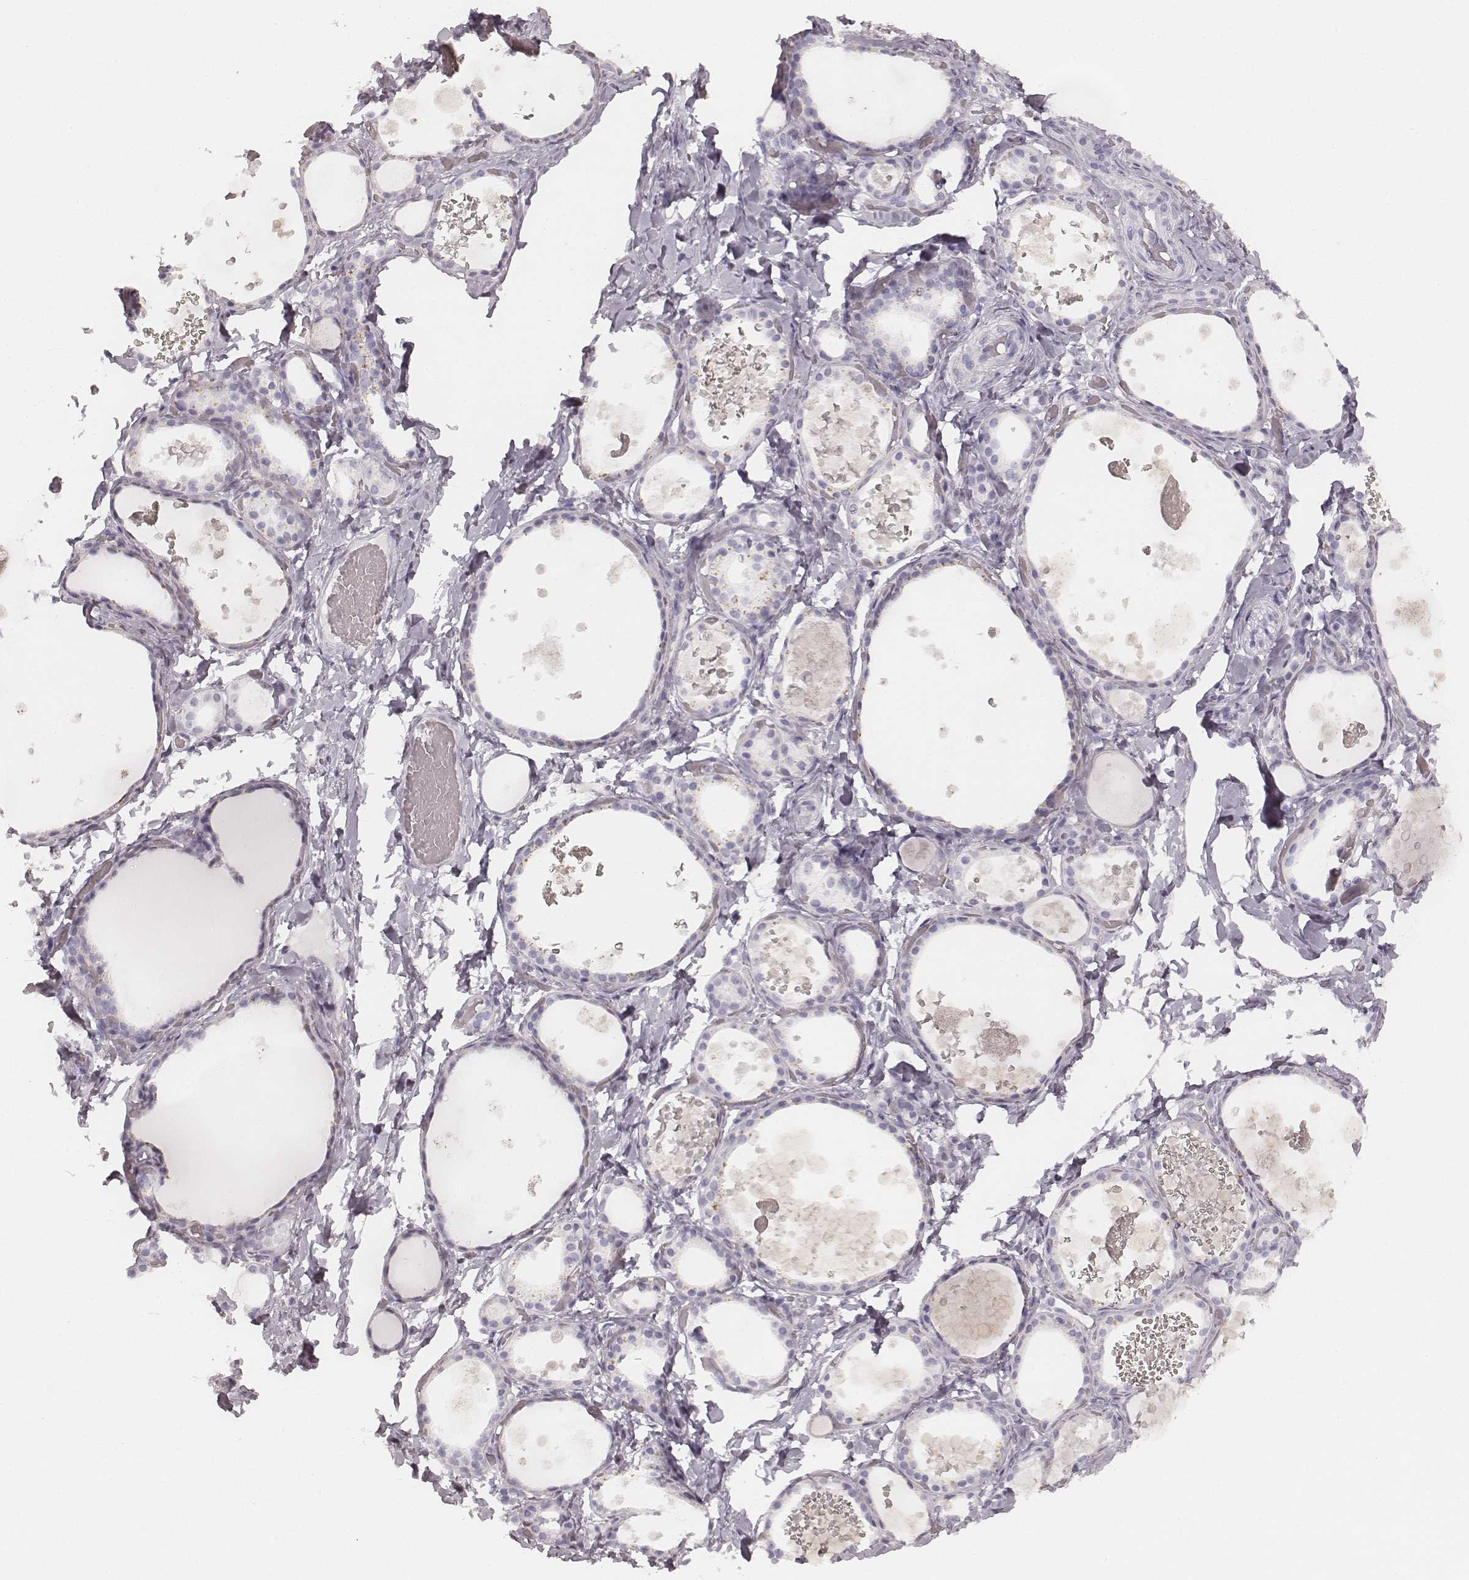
{"staining": {"intensity": "negative", "quantity": "none", "location": "none"}, "tissue": "thyroid gland", "cell_type": "Glandular cells", "image_type": "normal", "snomed": [{"axis": "morphology", "description": "Normal tissue, NOS"}, {"axis": "topography", "description": "Thyroid gland"}], "caption": "This micrograph is of benign thyroid gland stained with immunohistochemistry (IHC) to label a protein in brown with the nuclei are counter-stained blue. There is no positivity in glandular cells.", "gene": "KRT72", "patient": {"sex": "female", "age": 56}}